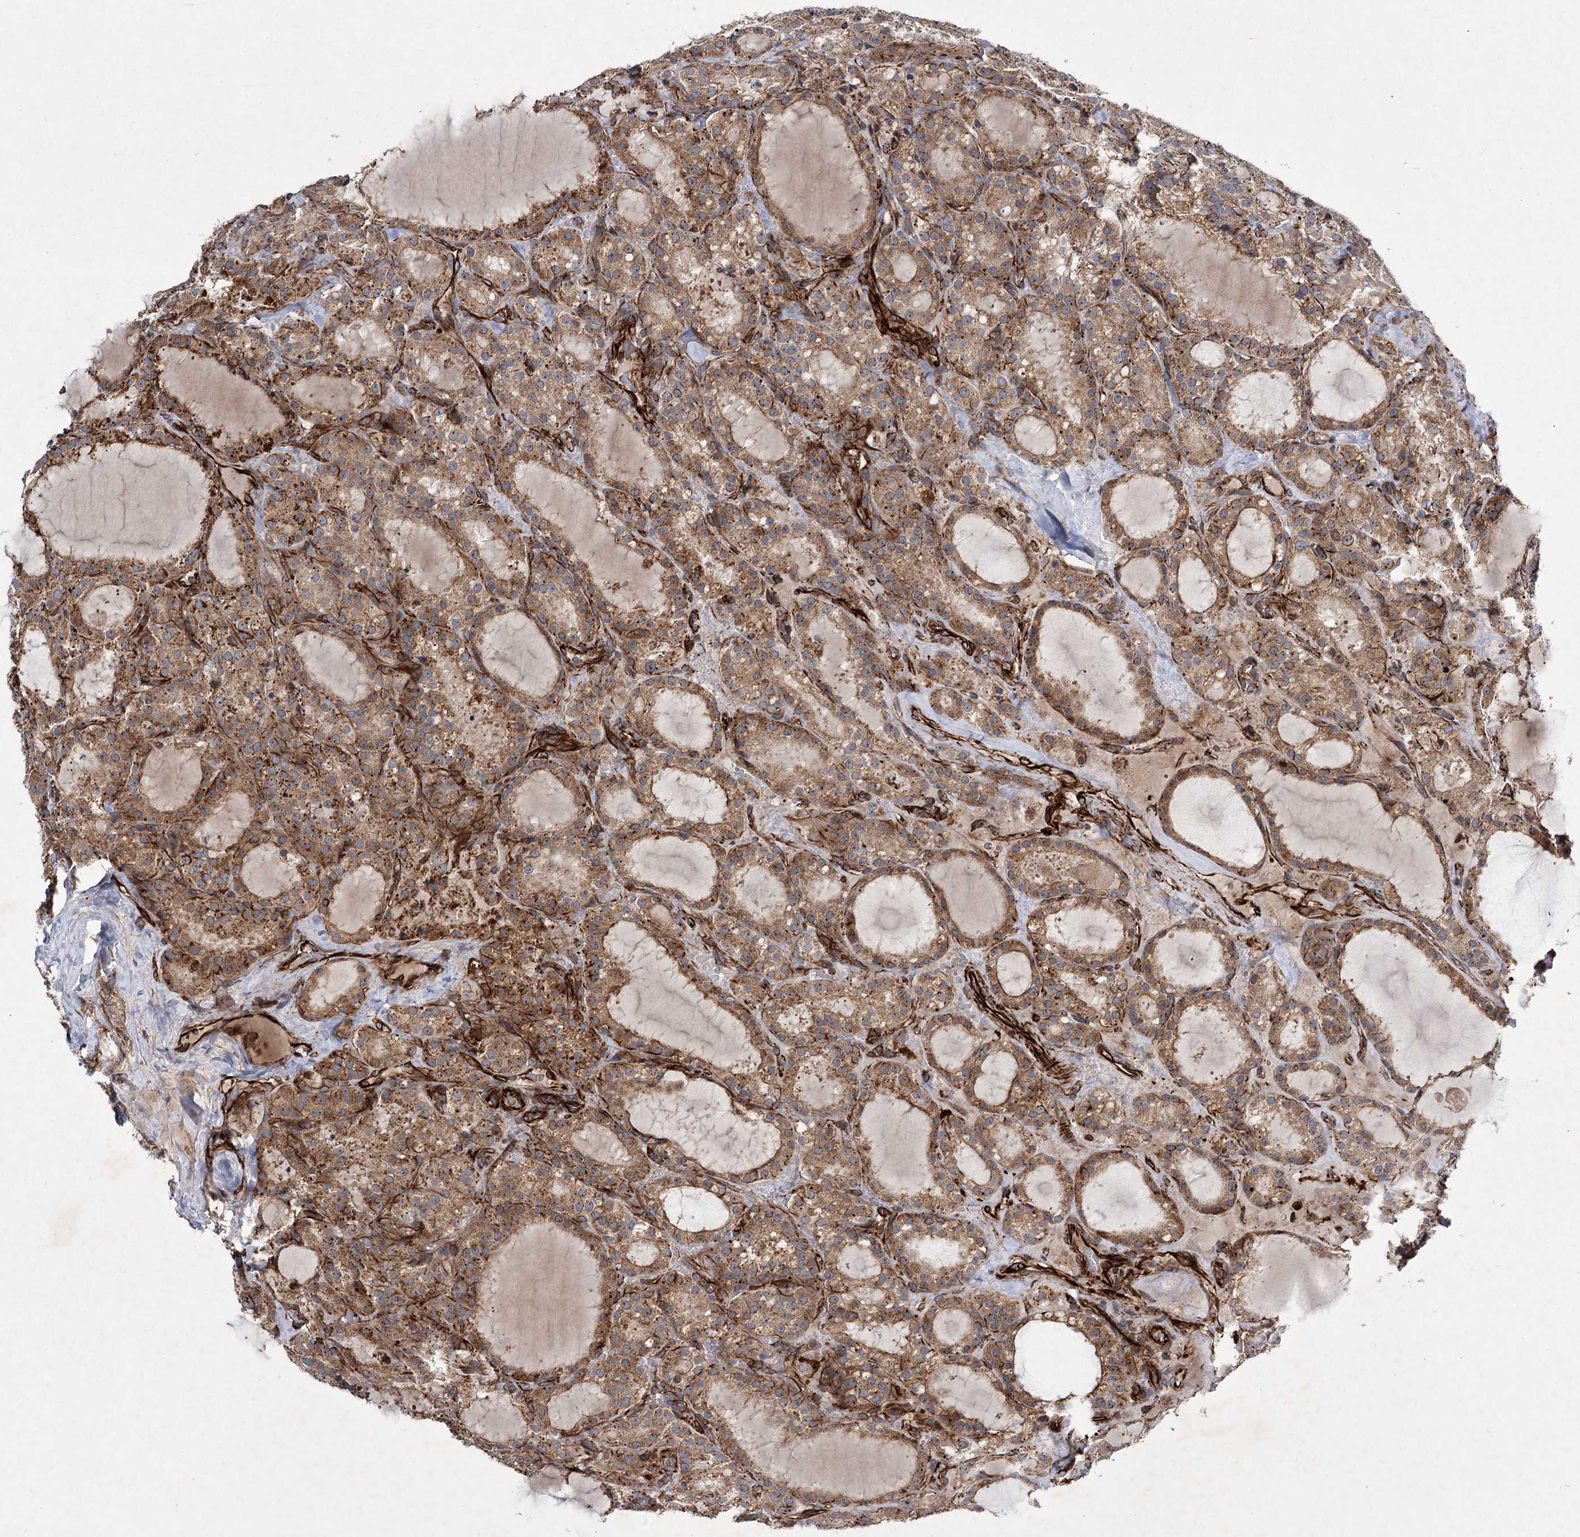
{"staining": {"intensity": "moderate", "quantity": ">75%", "location": "cytoplasmic/membranous"}, "tissue": "thyroid cancer", "cell_type": "Tumor cells", "image_type": "cancer", "snomed": [{"axis": "morphology", "description": "Papillary adenocarcinoma, NOS"}, {"axis": "topography", "description": "Thyroid gland"}], "caption": "This is a micrograph of immunohistochemistry (IHC) staining of thyroid cancer, which shows moderate staining in the cytoplasmic/membranous of tumor cells.", "gene": "DPEP2", "patient": {"sex": "male", "age": 77}}